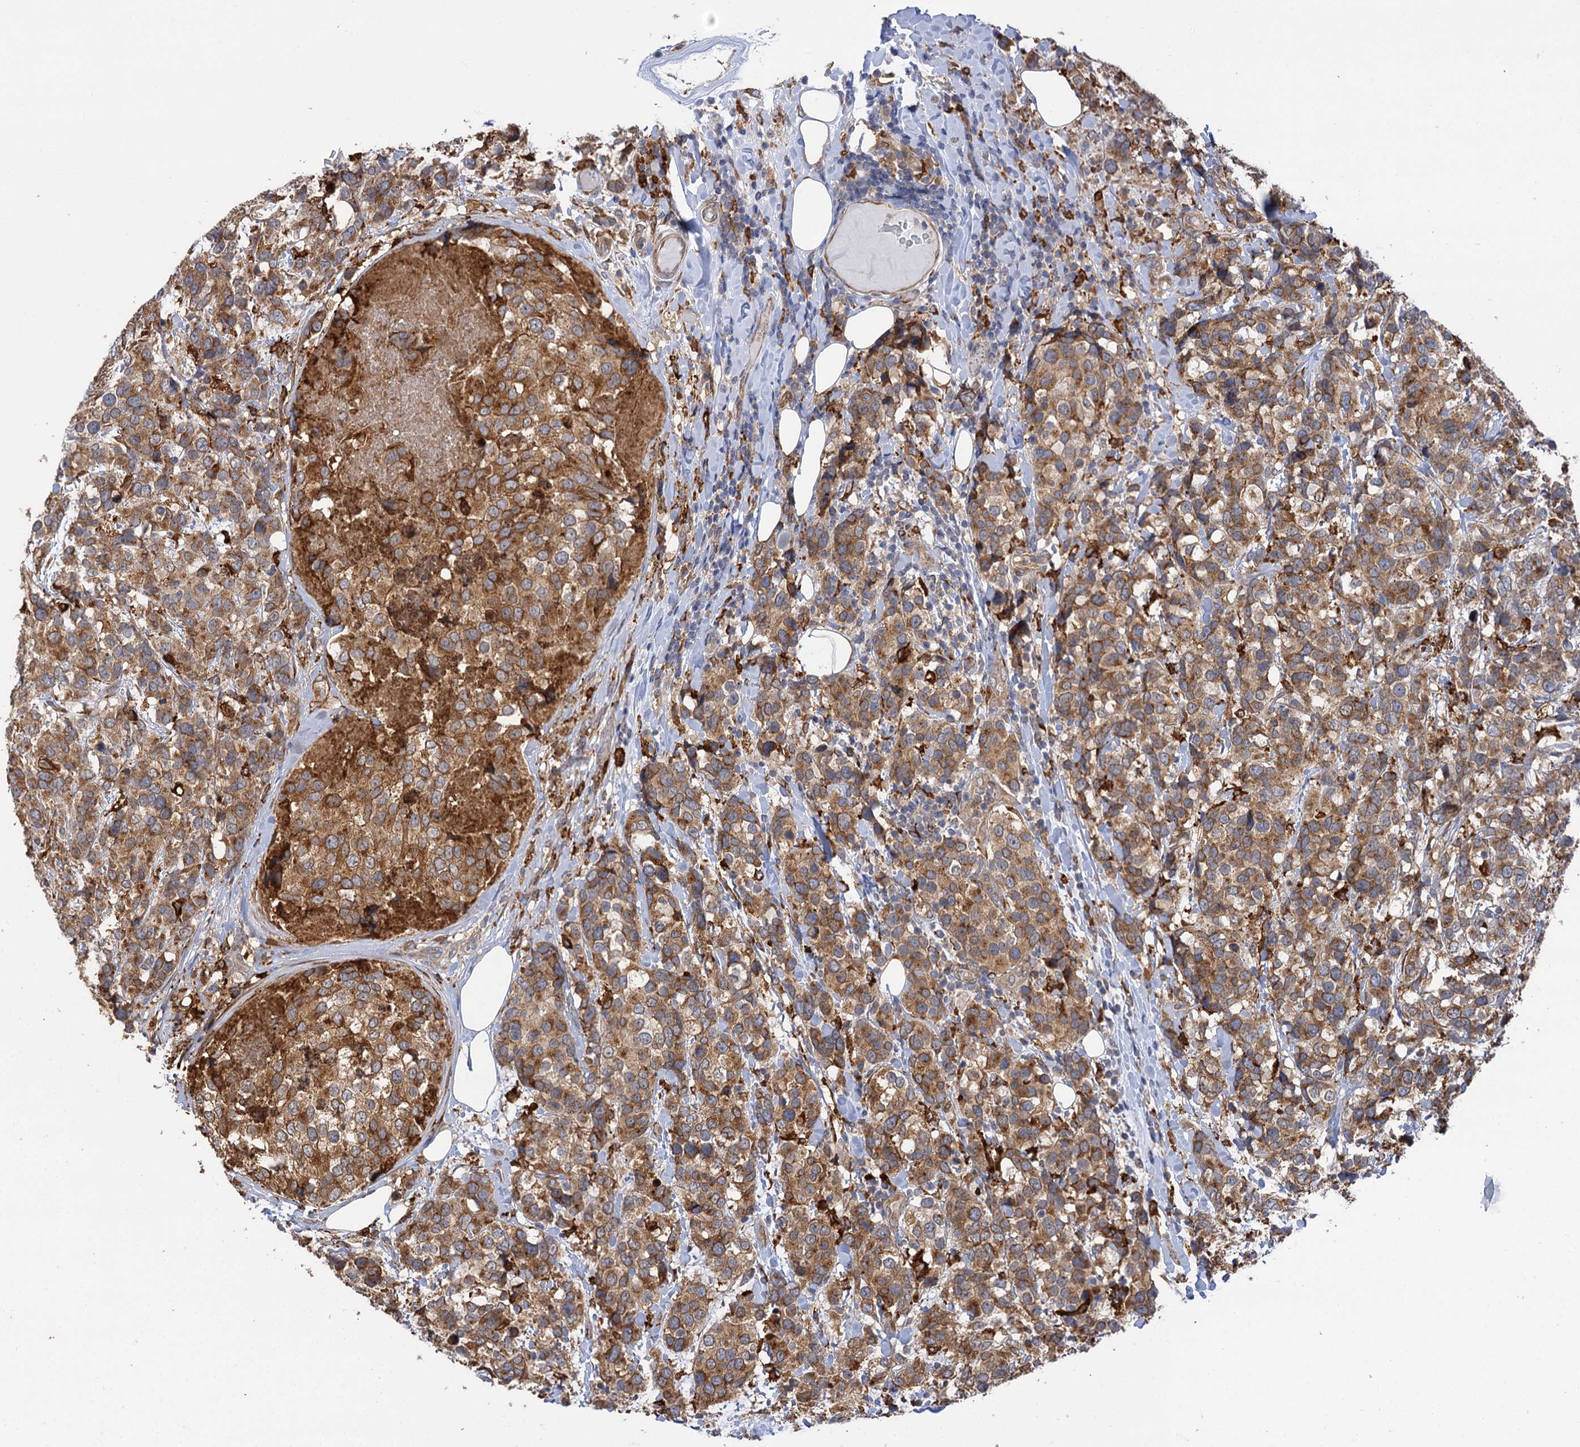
{"staining": {"intensity": "strong", "quantity": ">75%", "location": "cytoplasmic/membranous"}, "tissue": "breast cancer", "cell_type": "Tumor cells", "image_type": "cancer", "snomed": [{"axis": "morphology", "description": "Lobular carcinoma"}, {"axis": "topography", "description": "Breast"}], "caption": "Immunohistochemistry (IHC) histopathology image of breast cancer stained for a protein (brown), which exhibits high levels of strong cytoplasmic/membranous expression in approximately >75% of tumor cells.", "gene": "PPIP5K2", "patient": {"sex": "female", "age": 59}}